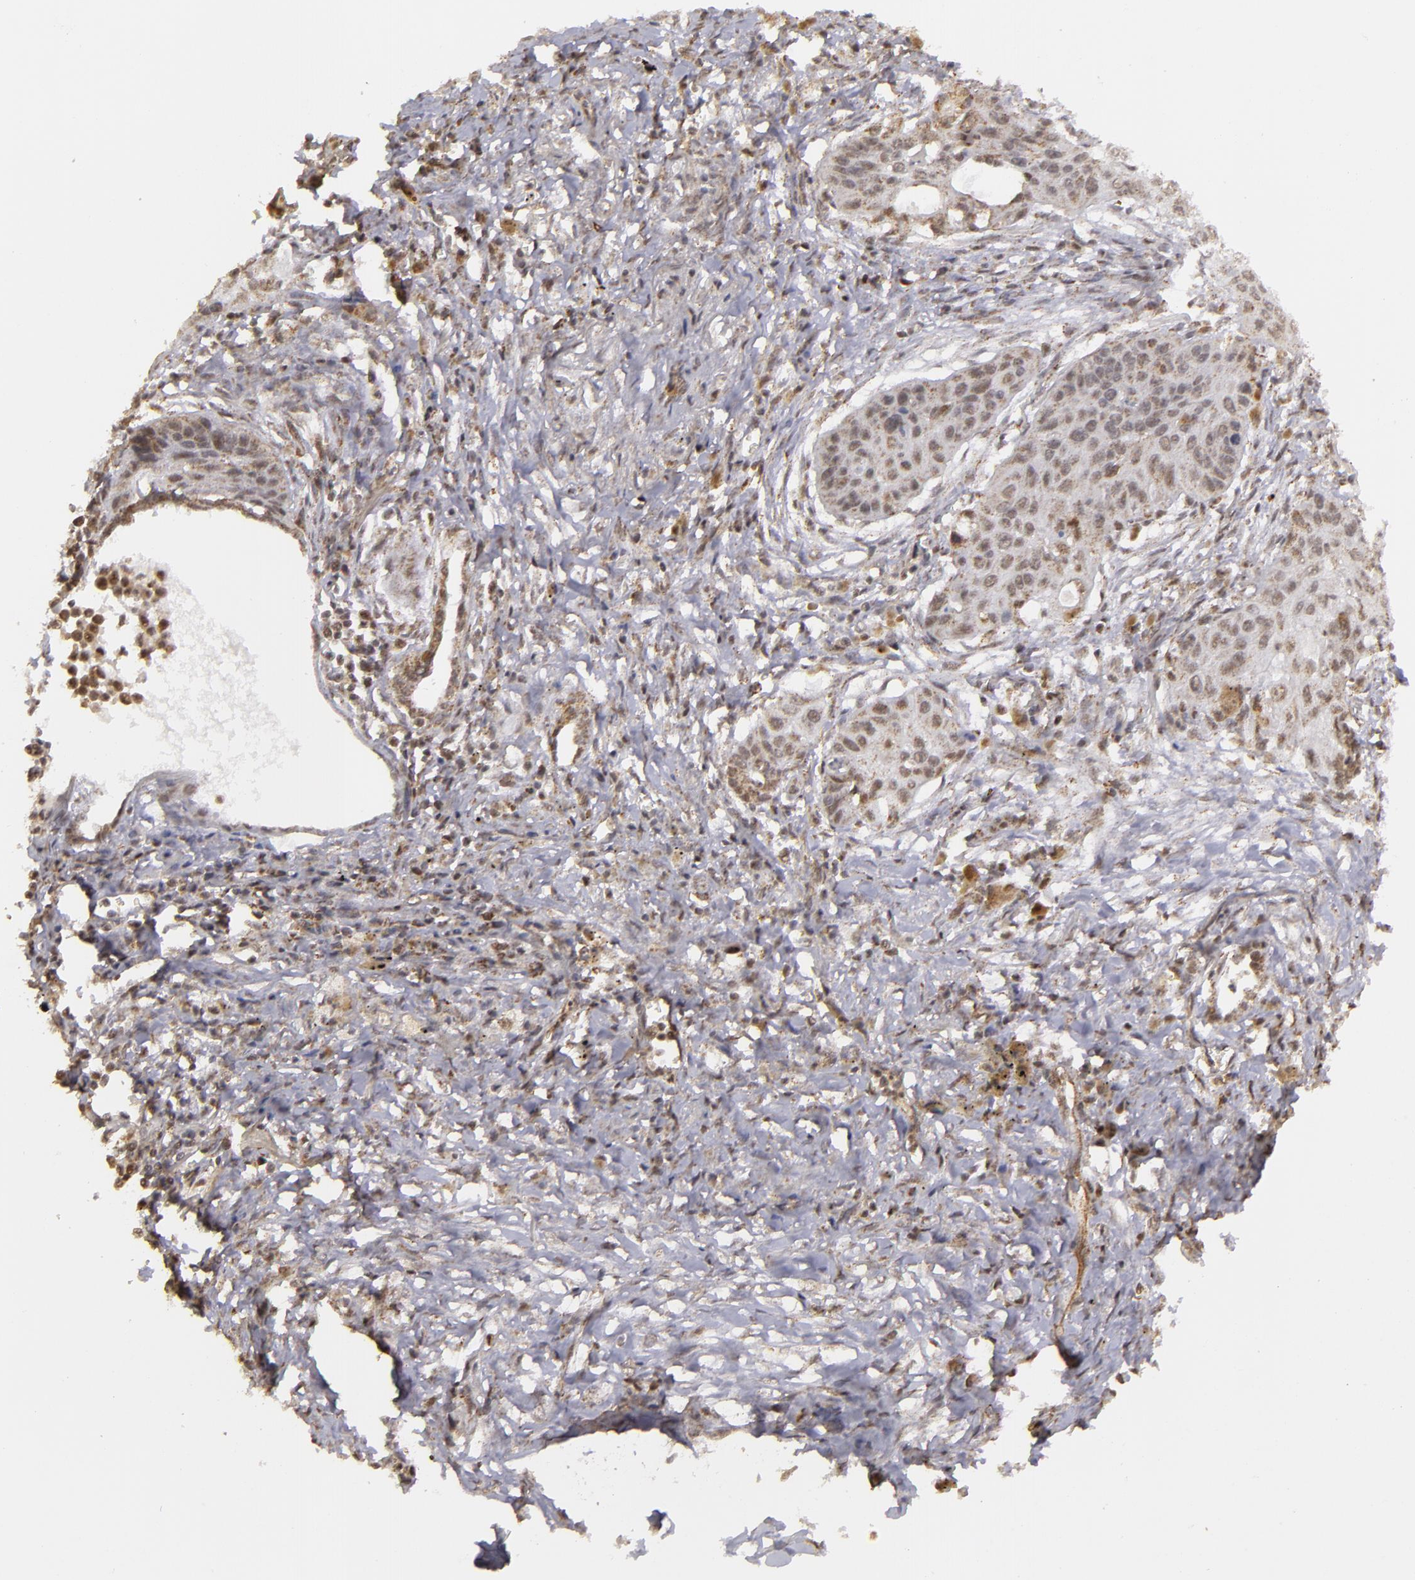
{"staining": {"intensity": "weak", "quantity": ">75%", "location": "nuclear"}, "tissue": "lung cancer", "cell_type": "Tumor cells", "image_type": "cancer", "snomed": [{"axis": "morphology", "description": "Squamous cell carcinoma, NOS"}, {"axis": "topography", "description": "Lung"}], "caption": "Immunohistochemistry (DAB) staining of human lung cancer exhibits weak nuclear protein staining in about >75% of tumor cells.", "gene": "MXD1", "patient": {"sex": "male", "age": 71}}